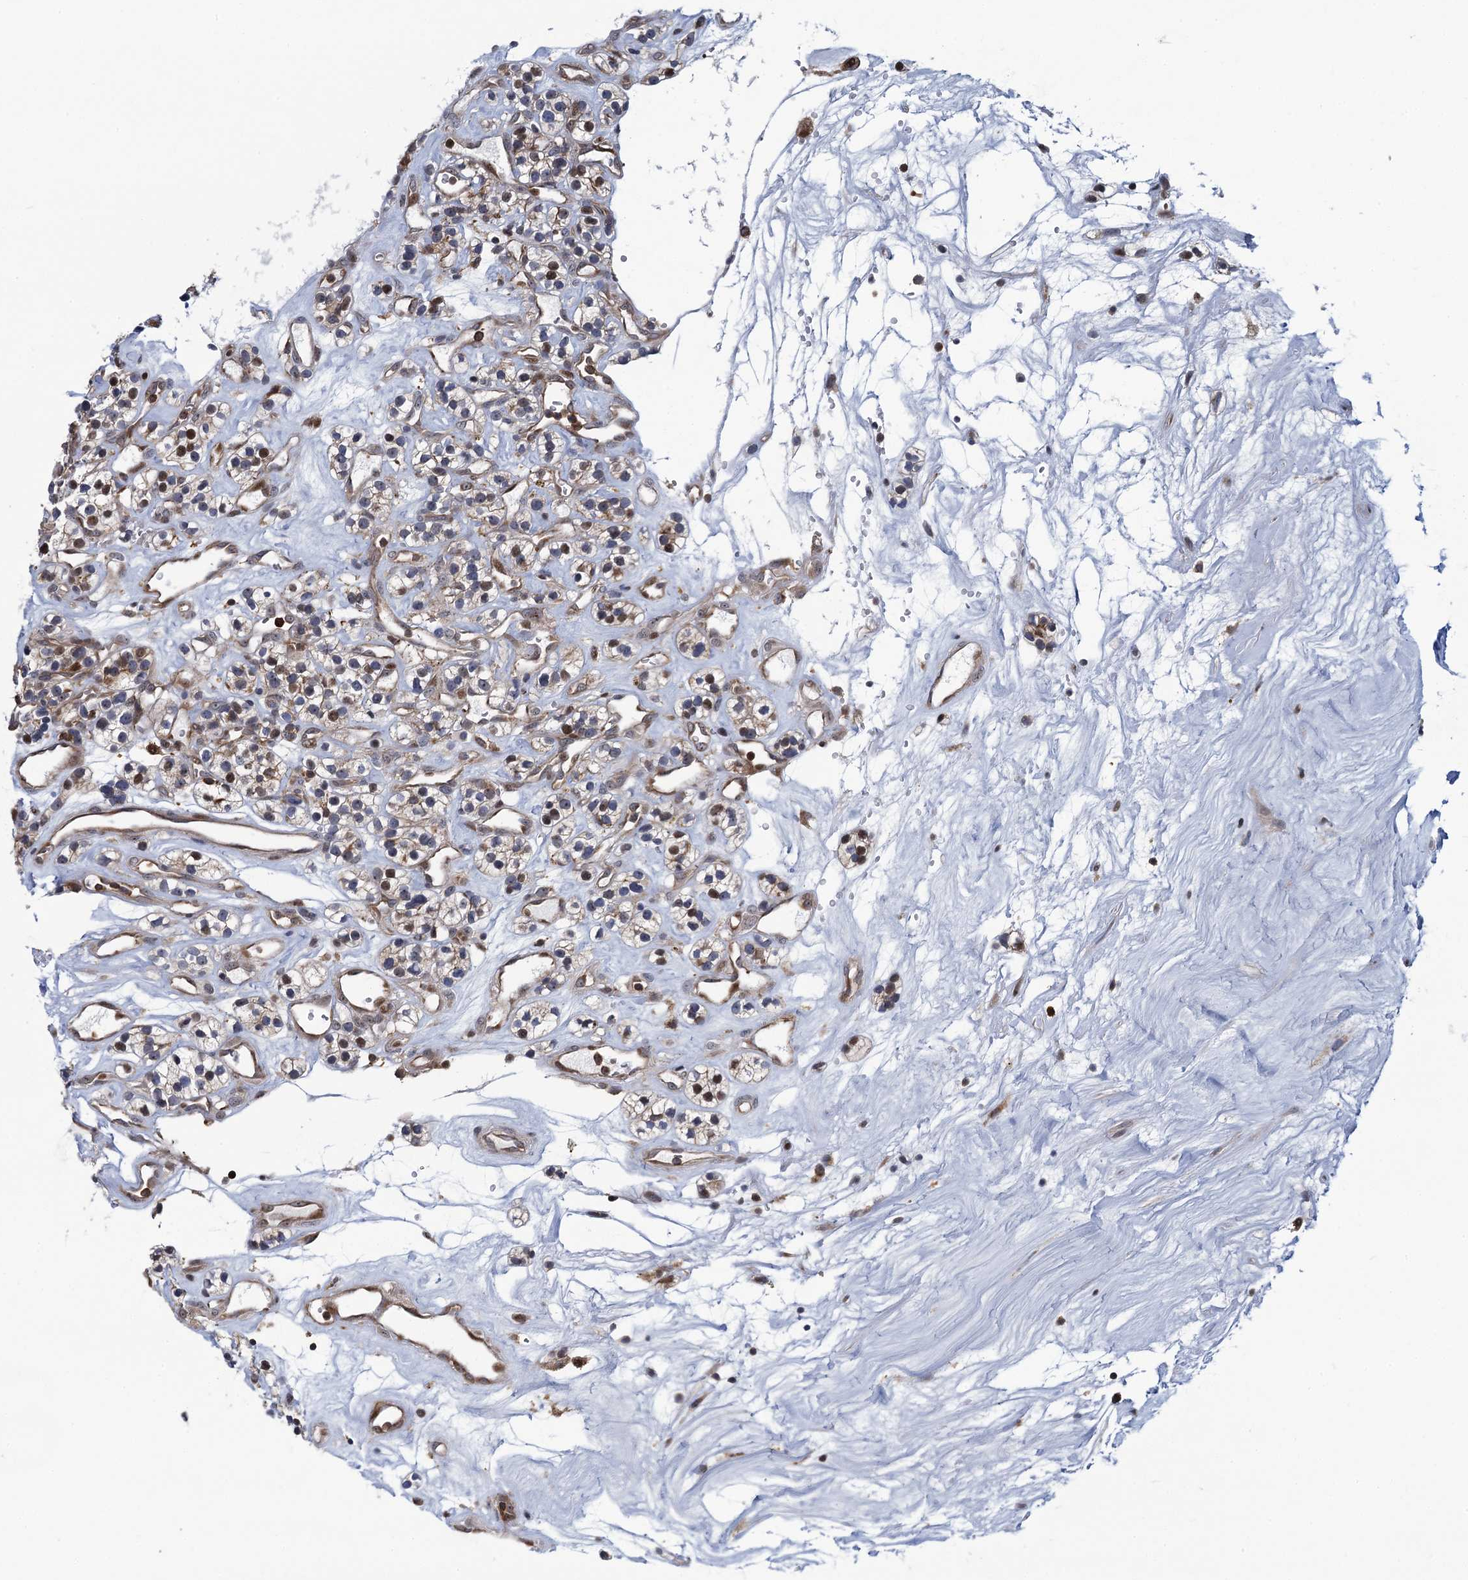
{"staining": {"intensity": "weak", "quantity": "<25%", "location": "cytoplasmic/membranous,nuclear"}, "tissue": "renal cancer", "cell_type": "Tumor cells", "image_type": "cancer", "snomed": [{"axis": "morphology", "description": "Adenocarcinoma, NOS"}, {"axis": "topography", "description": "Kidney"}], "caption": "This is an IHC histopathology image of human renal cancer (adenocarcinoma). There is no expression in tumor cells.", "gene": "CCDC102A", "patient": {"sex": "female", "age": 57}}